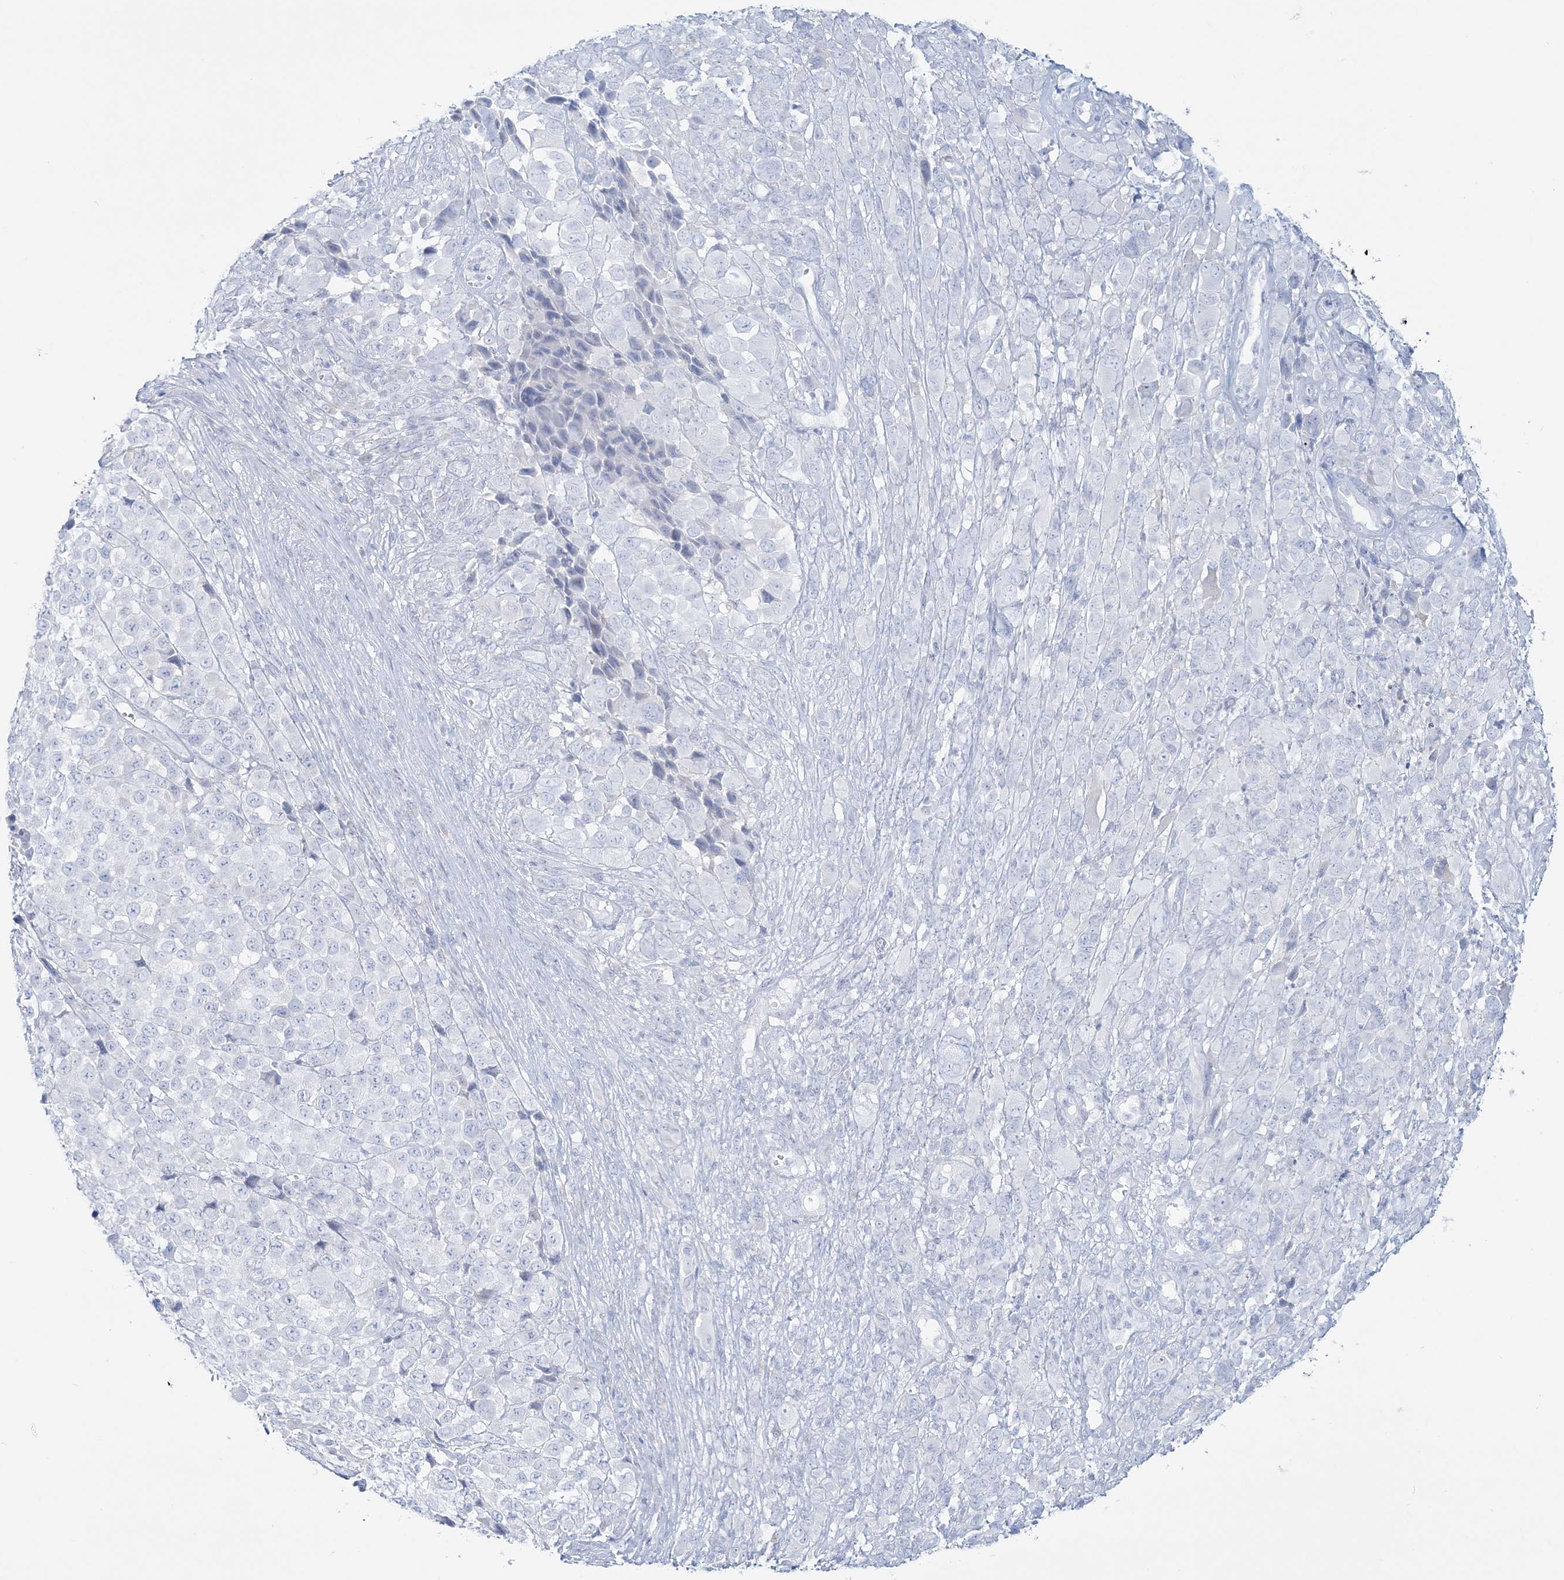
{"staining": {"intensity": "negative", "quantity": "none", "location": "none"}, "tissue": "melanoma", "cell_type": "Tumor cells", "image_type": "cancer", "snomed": [{"axis": "morphology", "description": "Malignant melanoma, NOS"}, {"axis": "topography", "description": "Skin of trunk"}], "caption": "This is a micrograph of immunohistochemistry (IHC) staining of melanoma, which shows no expression in tumor cells. Nuclei are stained in blue.", "gene": "ADGB", "patient": {"sex": "male", "age": 71}}